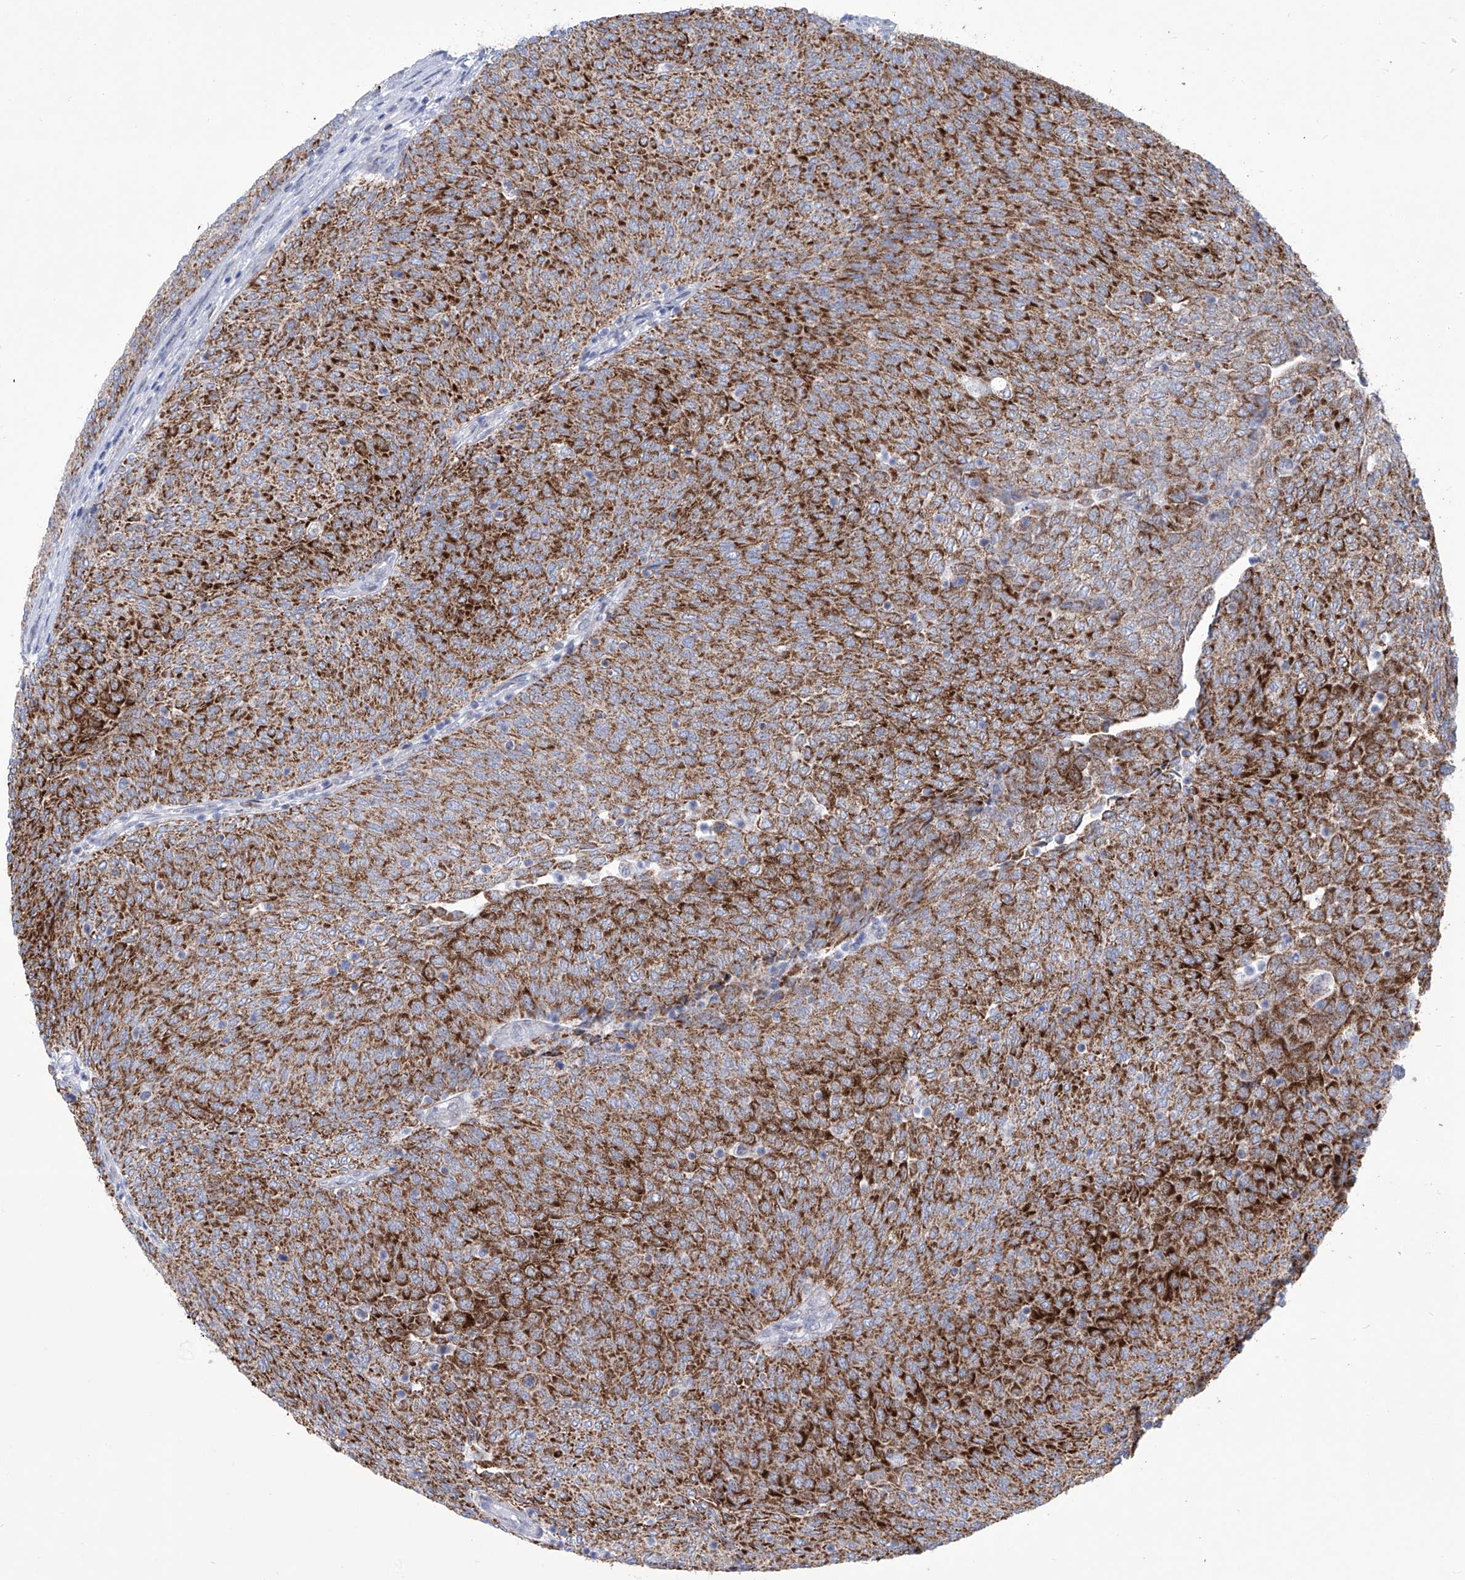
{"staining": {"intensity": "strong", "quantity": ">75%", "location": "cytoplasmic/membranous"}, "tissue": "urothelial cancer", "cell_type": "Tumor cells", "image_type": "cancer", "snomed": [{"axis": "morphology", "description": "Urothelial carcinoma, Low grade"}, {"axis": "topography", "description": "Urinary bladder"}], "caption": "Immunohistochemical staining of human urothelial cancer shows high levels of strong cytoplasmic/membranous positivity in about >75% of tumor cells.", "gene": "ALDH6A1", "patient": {"sex": "female", "age": 79}}